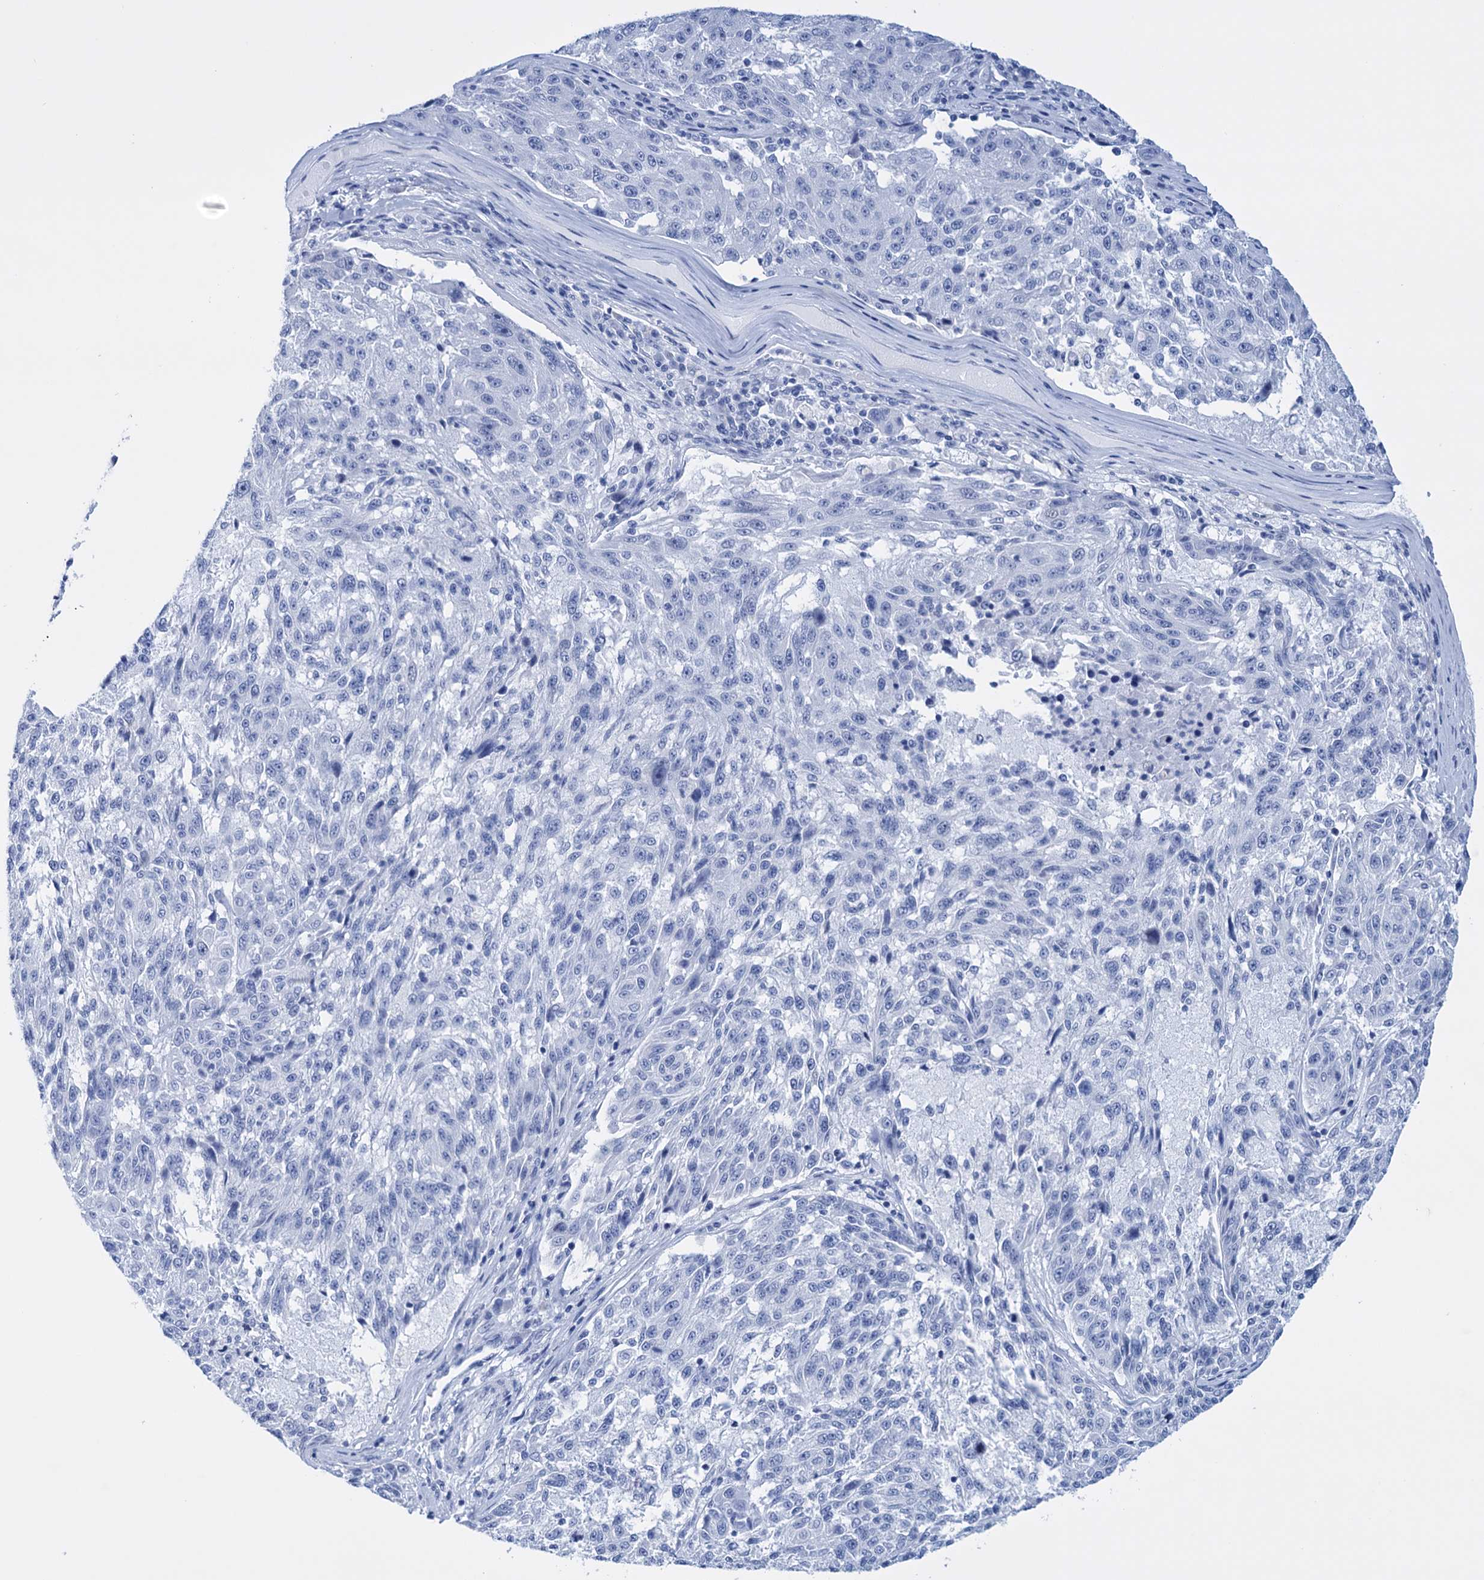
{"staining": {"intensity": "negative", "quantity": "none", "location": "none"}, "tissue": "melanoma", "cell_type": "Tumor cells", "image_type": "cancer", "snomed": [{"axis": "morphology", "description": "Malignant melanoma, NOS"}, {"axis": "topography", "description": "Skin"}], "caption": "DAB (3,3'-diaminobenzidine) immunohistochemical staining of human malignant melanoma displays no significant expression in tumor cells.", "gene": "FBXW12", "patient": {"sex": "male", "age": 53}}